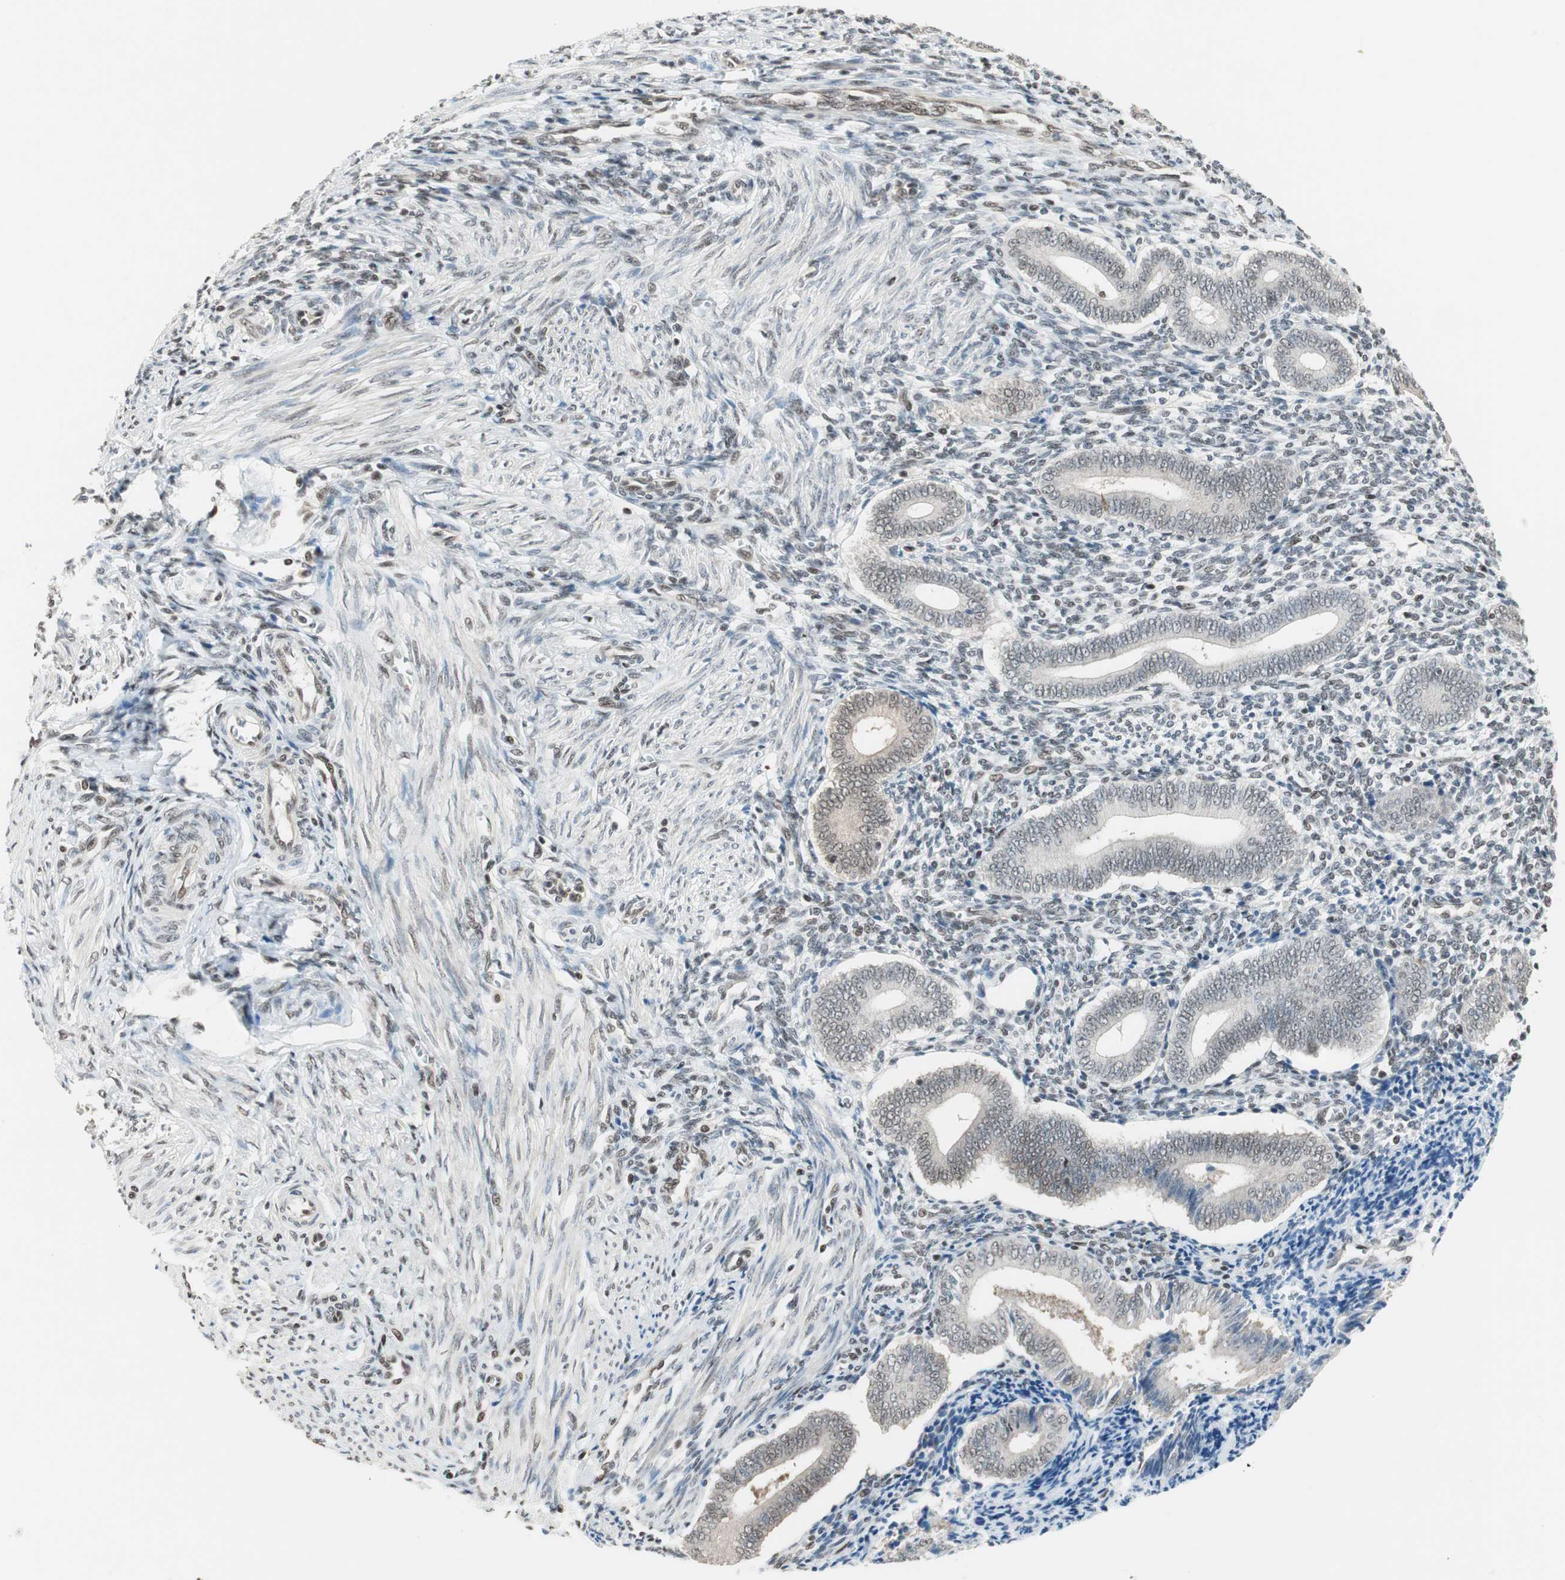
{"staining": {"intensity": "weak", "quantity": "25%-75%", "location": "nuclear"}, "tissue": "endometrium", "cell_type": "Cells in endometrial stroma", "image_type": "normal", "snomed": [{"axis": "morphology", "description": "Normal tissue, NOS"}, {"axis": "topography", "description": "Uterus"}, {"axis": "topography", "description": "Endometrium"}], "caption": "Human endometrium stained with a brown dye displays weak nuclear positive positivity in about 25%-75% of cells in endometrial stroma.", "gene": "ZBTB17", "patient": {"sex": "female", "age": 33}}